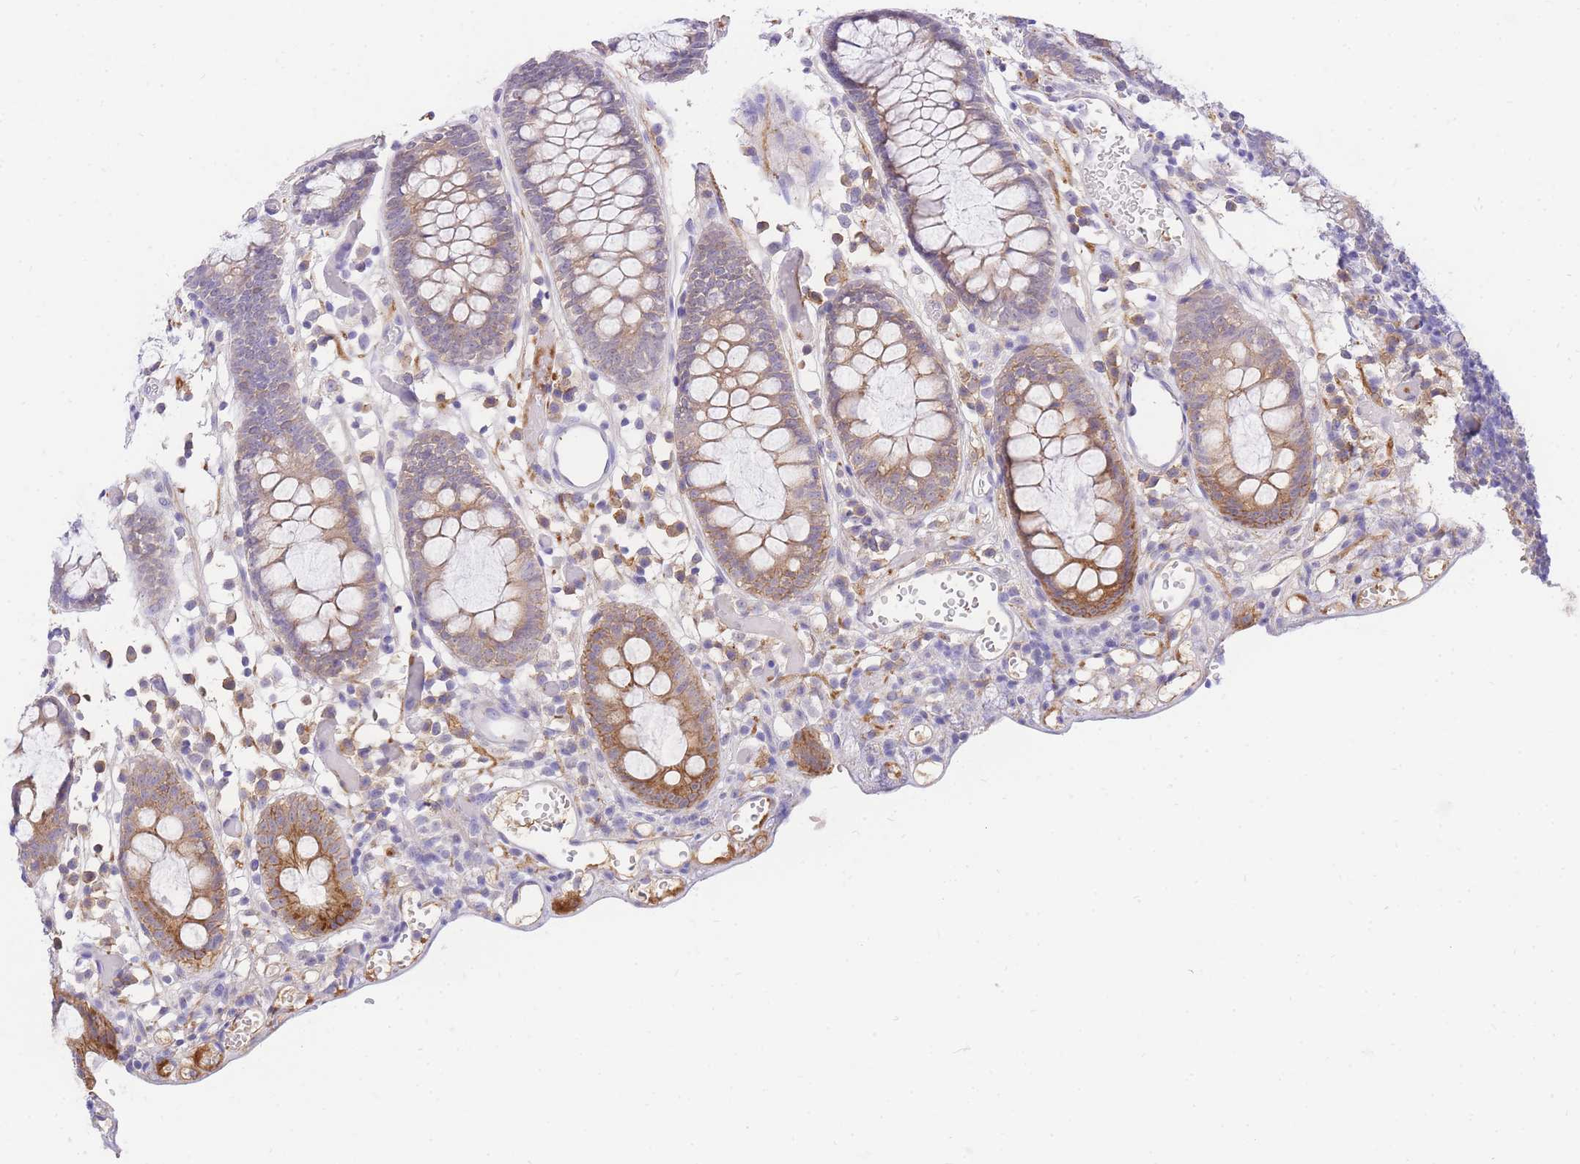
{"staining": {"intensity": "negative", "quantity": "none", "location": "none"}, "tissue": "colon", "cell_type": "Endothelial cells", "image_type": "normal", "snomed": [{"axis": "morphology", "description": "Normal tissue, NOS"}, {"axis": "topography", "description": "Colon"}], "caption": "This is an immunohistochemistry photomicrograph of unremarkable human colon. There is no positivity in endothelial cells.", "gene": "C2orf88", "patient": {"sex": "male", "age": 14}}